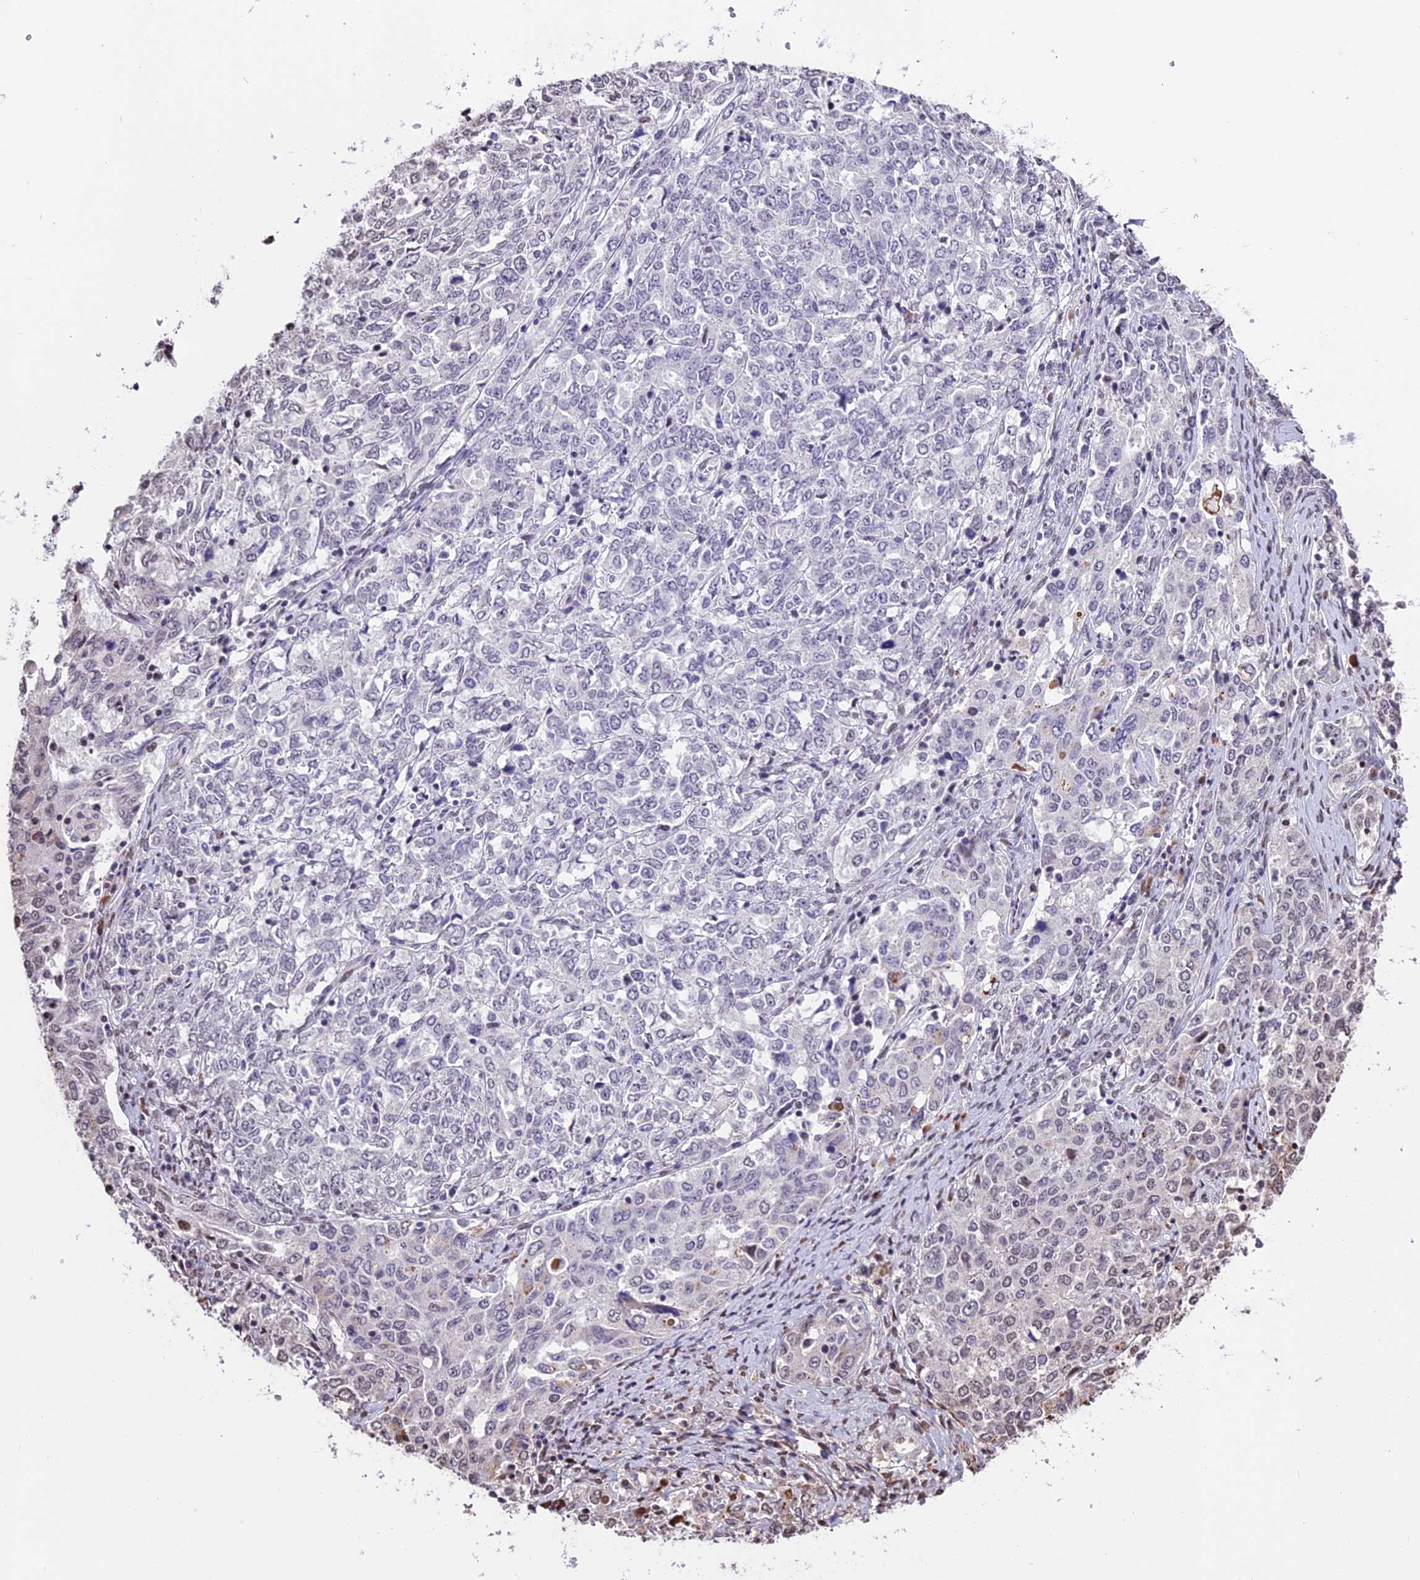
{"staining": {"intensity": "negative", "quantity": "none", "location": "none"}, "tissue": "ovarian cancer", "cell_type": "Tumor cells", "image_type": "cancer", "snomed": [{"axis": "morphology", "description": "Carcinoma, endometroid"}, {"axis": "topography", "description": "Ovary"}], "caption": "Immunohistochemistry photomicrograph of human ovarian cancer stained for a protein (brown), which exhibits no positivity in tumor cells.", "gene": "POLR3E", "patient": {"sex": "female", "age": 62}}